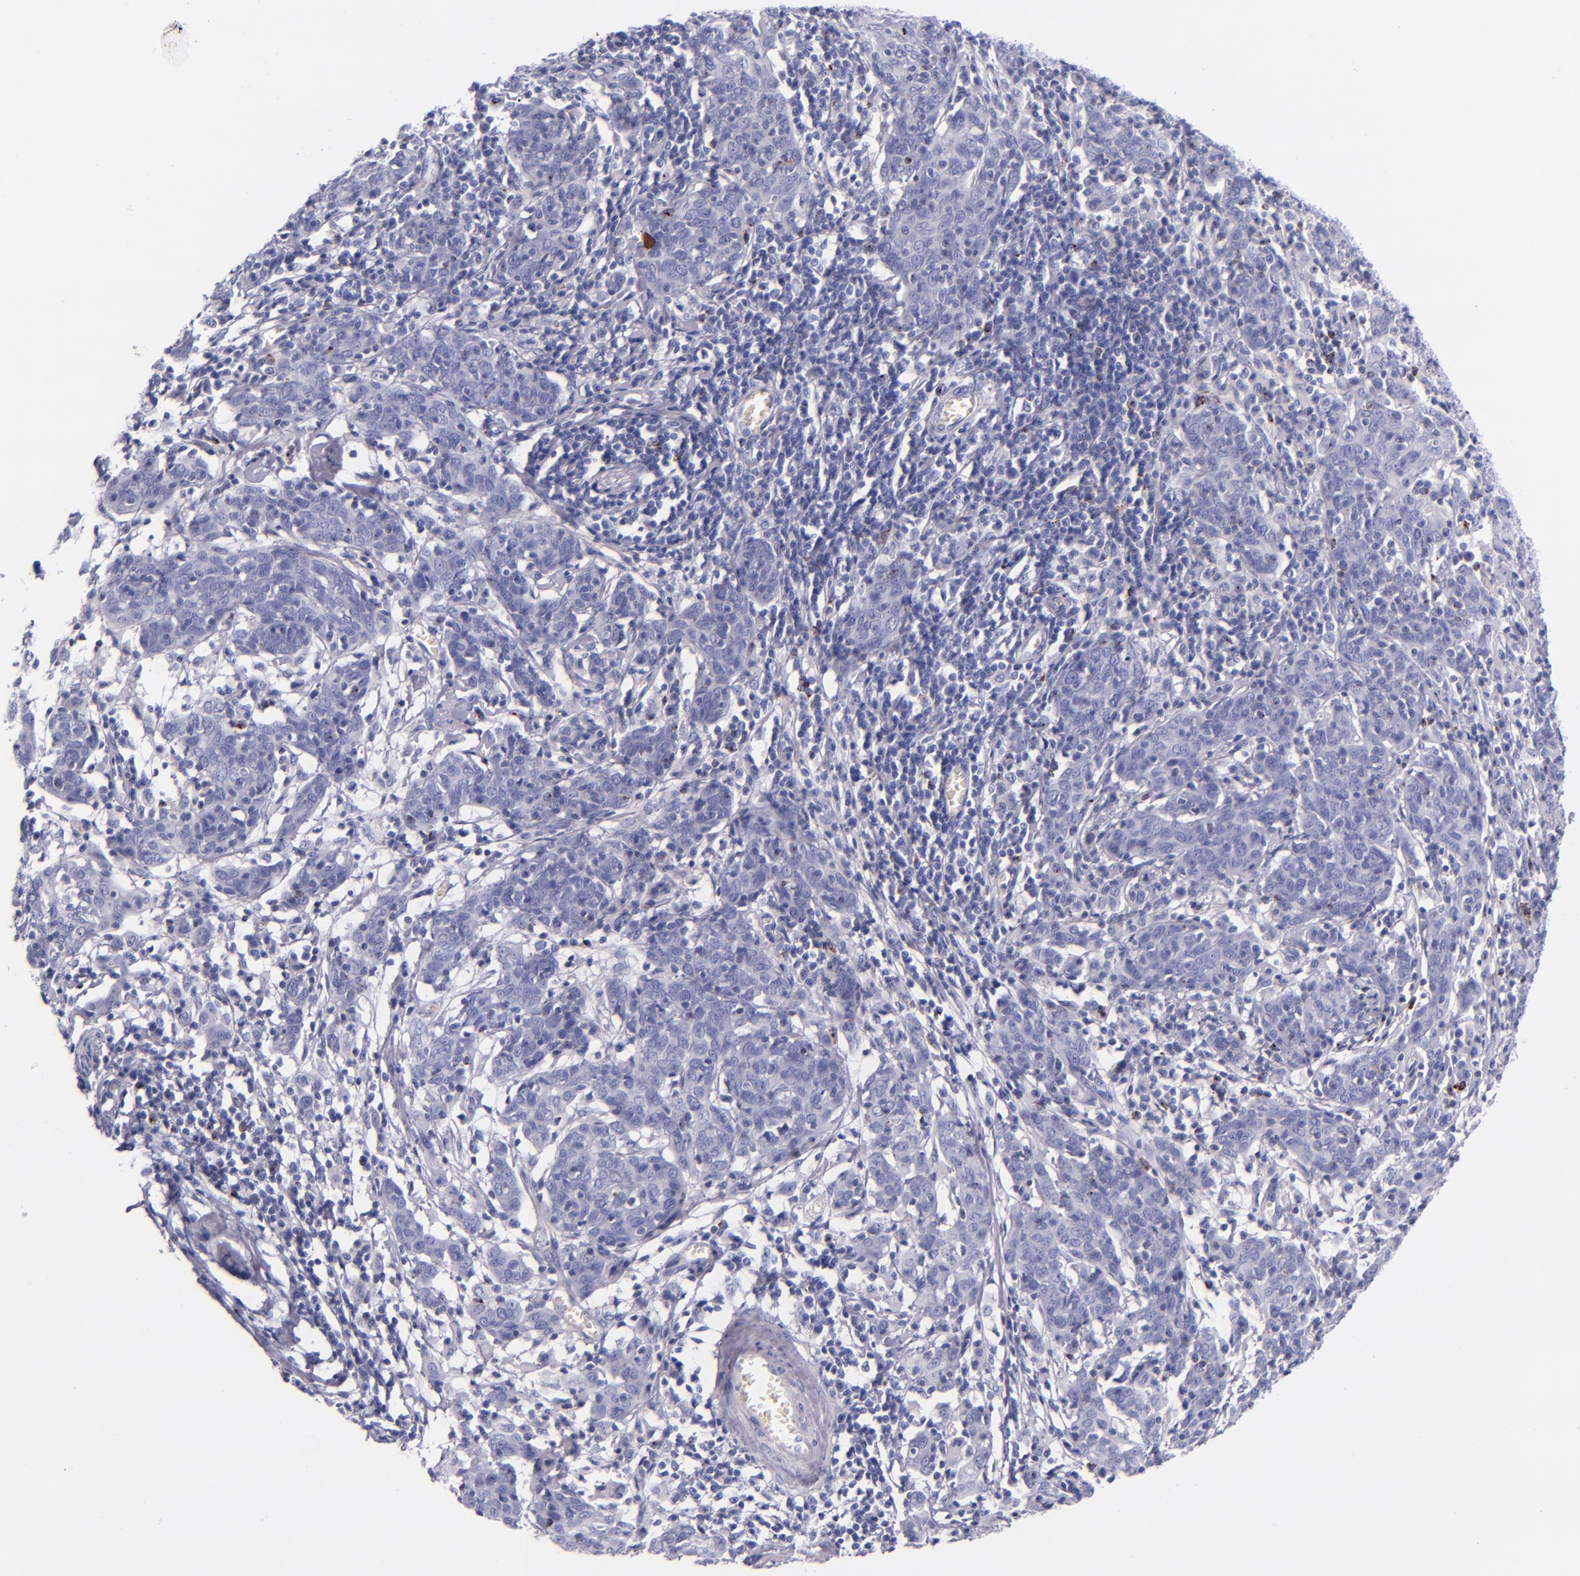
{"staining": {"intensity": "negative", "quantity": "none", "location": "none"}, "tissue": "cervical cancer", "cell_type": "Tumor cells", "image_type": "cancer", "snomed": [{"axis": "morphology", "description": "Normal tissue, NOS"}, {"axis": "morphology", "description": "Squamous cell carcinoma, NOS"}, {"axis": "topography", "description": "Cervix"}], "caption": "A histopathology image of human squamous cell carcinoma (cervical) is negative for staining in tumor cells.", "gene": "LAG3", "patient": {"sex": "female", "age": 67}}